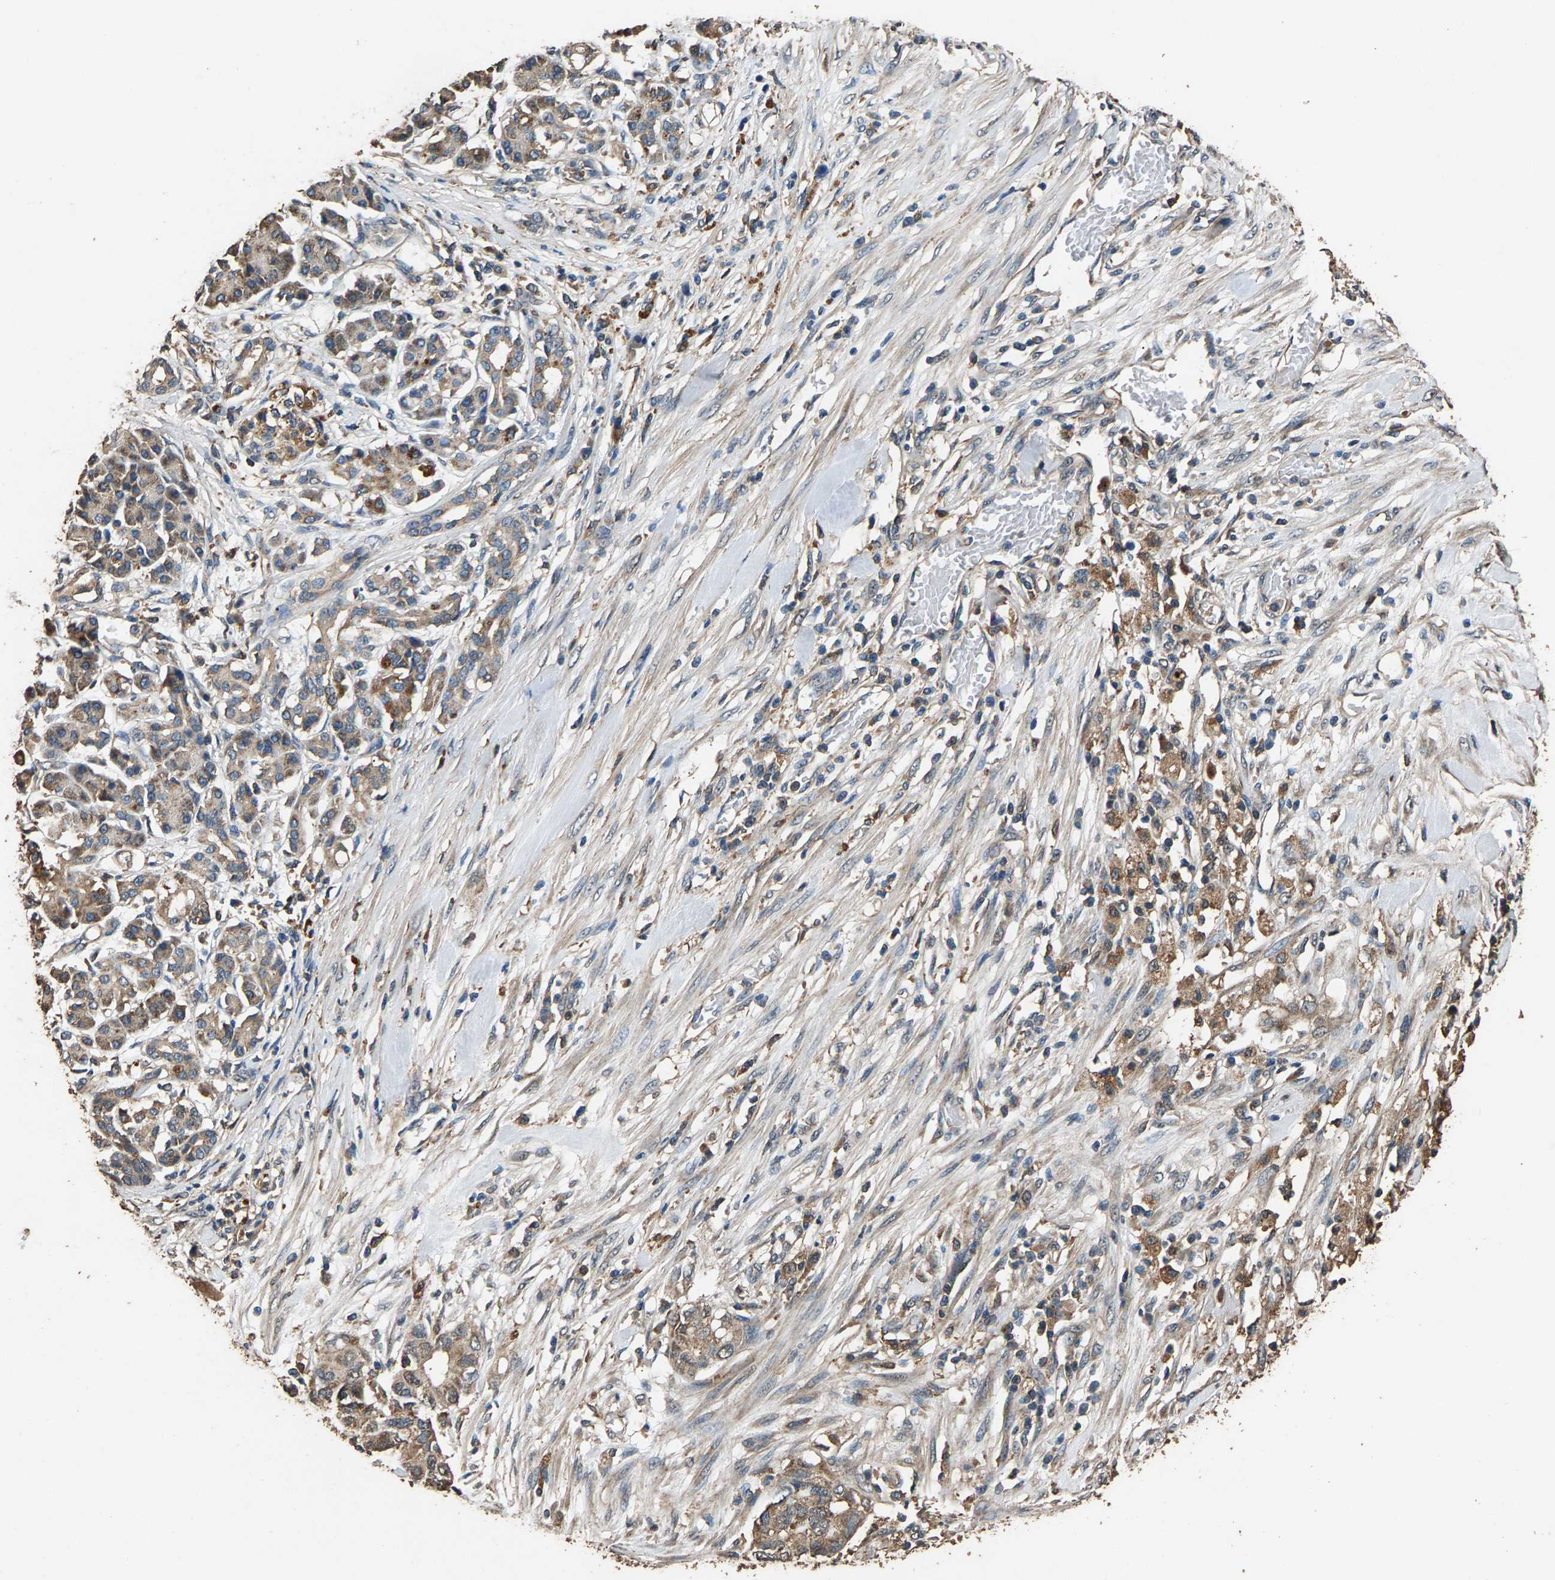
{"staining": {"intensity": "weak", "quantity": ">75%", "location": "cytoplasmic/membranous"}, "tissue": "pancreatic cancer", "cell_type": "Tumor cells", "image_type": "cancer", "snomed": [{"axis": "morphology", "description": "Adenocarcinoma, NOS"}, {"axis": "topography", "description": "Pancreas"}], "caption": "Brown immunohistochemical staining in human pancreatic cancer demonstrates weak cytoplasmic/membranous expression in about >75% of tumor cells.", "gene": "MRPL27", "patient": {"sex": "female", "age": 56}}